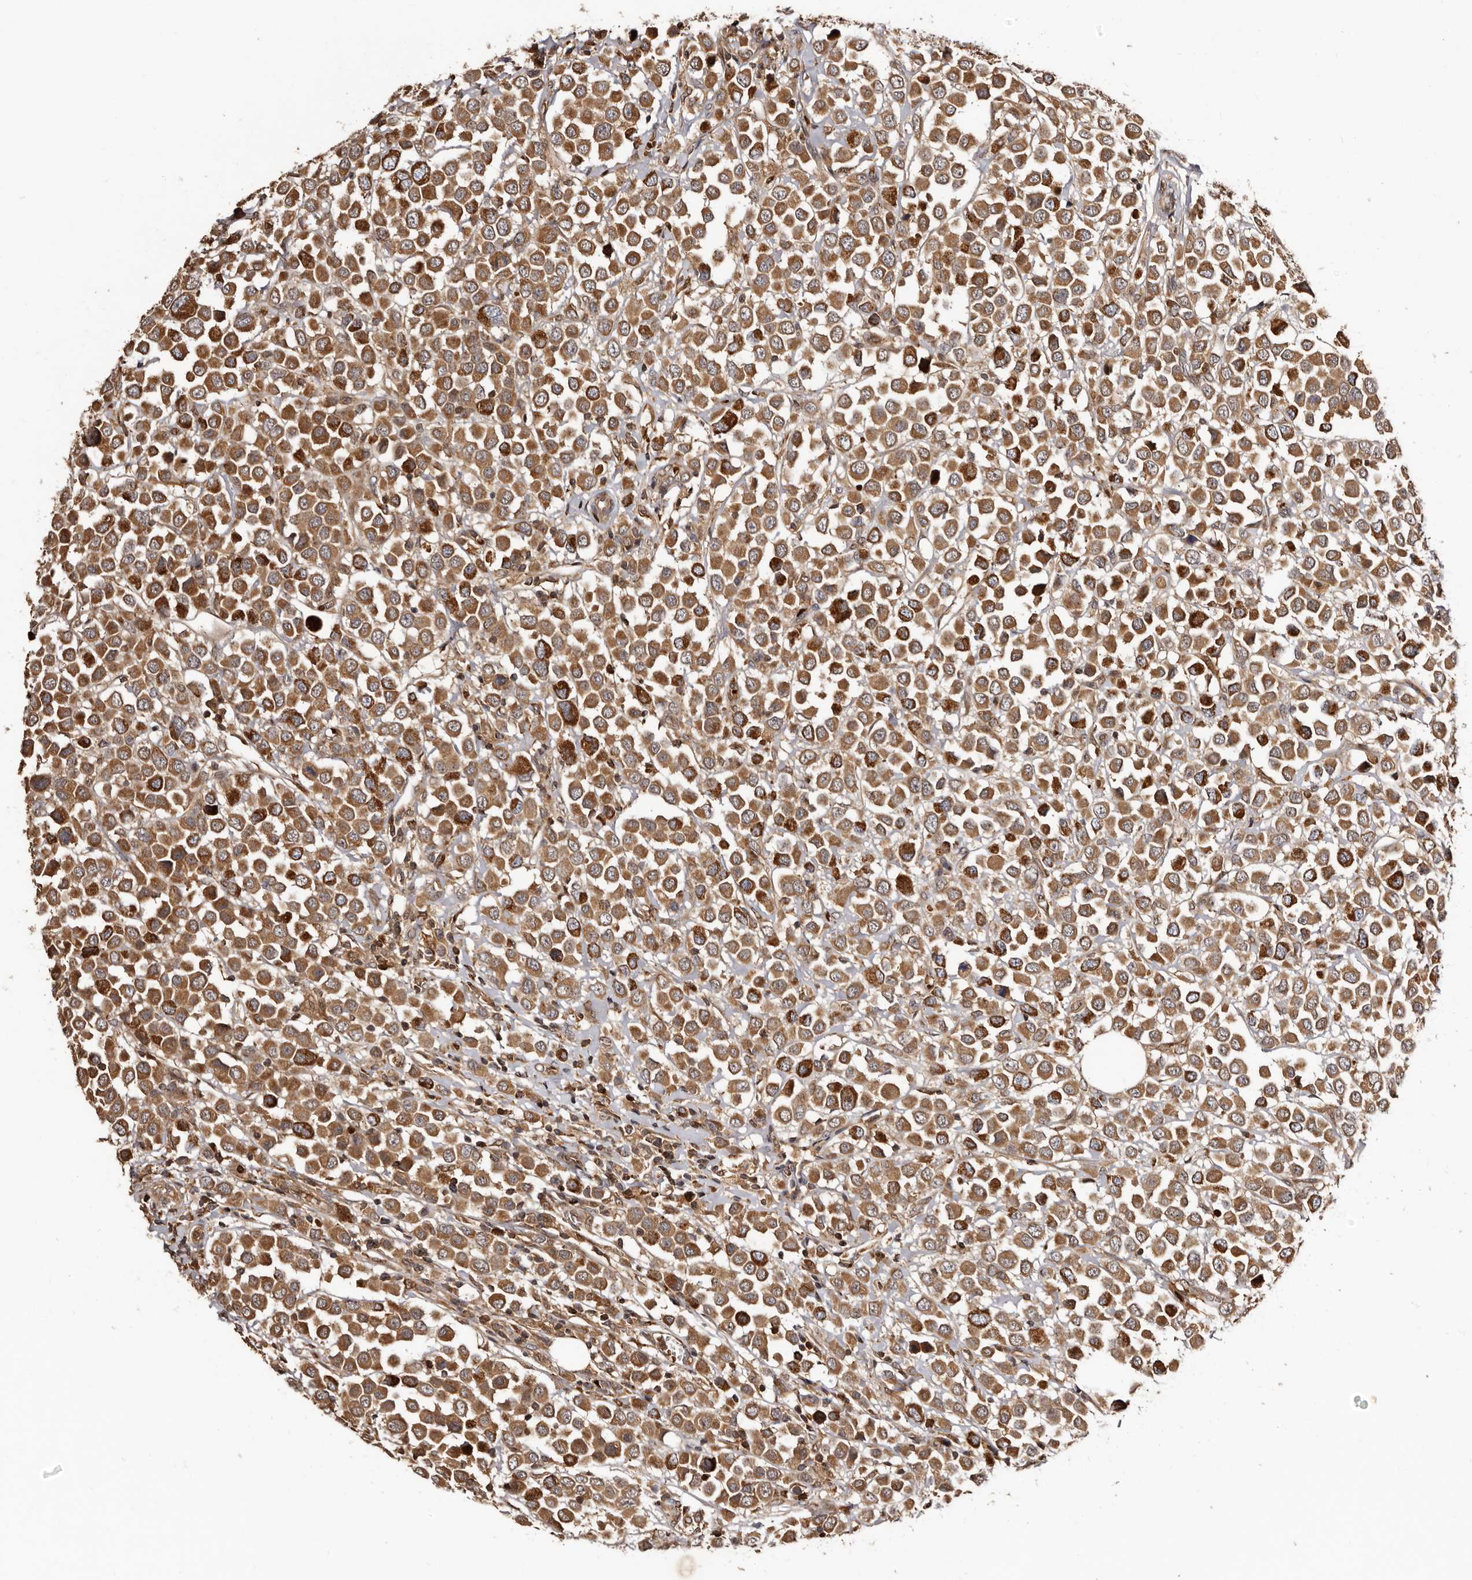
{"staining": {"intensity": "strong", "quantity": ">75%", "location": "cytoplasmic/membranous"}, "tissue": "breast cancer", "cell_type": "Tumor cells", "image_type": "cancer", "snomed": [{"axis": "morphology", "description": "Duct carcinoma"}, {"axis": "topography", "description": "Breast"}], "caption": "This is a histology image of immunohistochemistry (IHC) staining of breast invasive ductal carcinoma, which shows strong positivity in the cytoplasmic/membranous of tumor cells.", "gene": "BAX", "patient": {"sex": "female", "age": 61}}